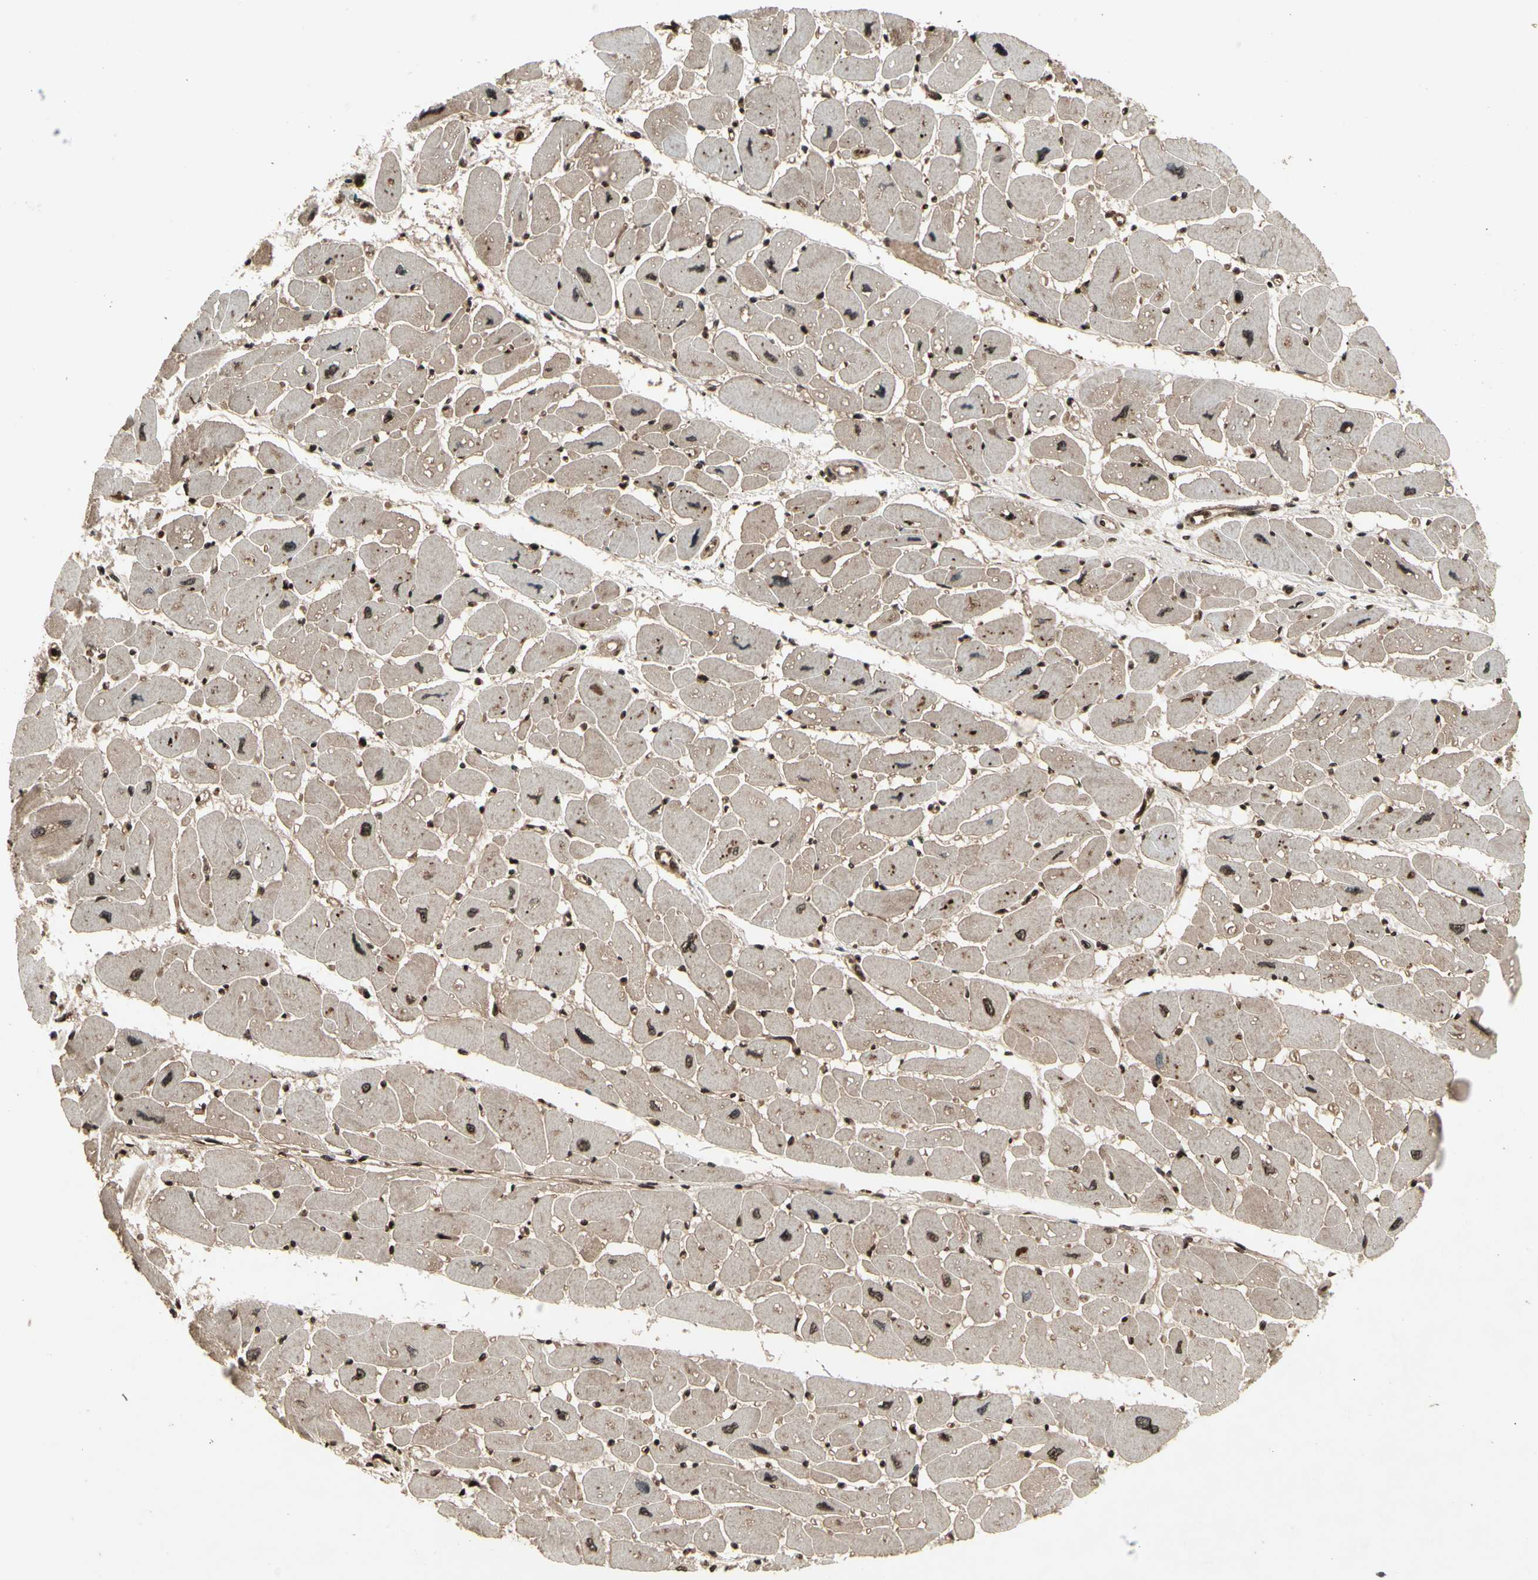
{"staining": {"intensity": "strong", "quantity": ">75%", "location": "nuclear"}, "tissue": "heart muscle", "cell_type": "Cardiomyocytes", "image_type": "normal", "snomed": [{"axis": "morphology", "description": "Normal tissue, NOS"}, {"axis": "topography", "description": "Heart"}], "caption": "Immunohistochemical staining of normal human heart muscle shows strong nuclear protein staining in approximately >75% of cardiomyocytes.", "gene": "GLRX", "patient": {"sex": "female", "age": 54}}